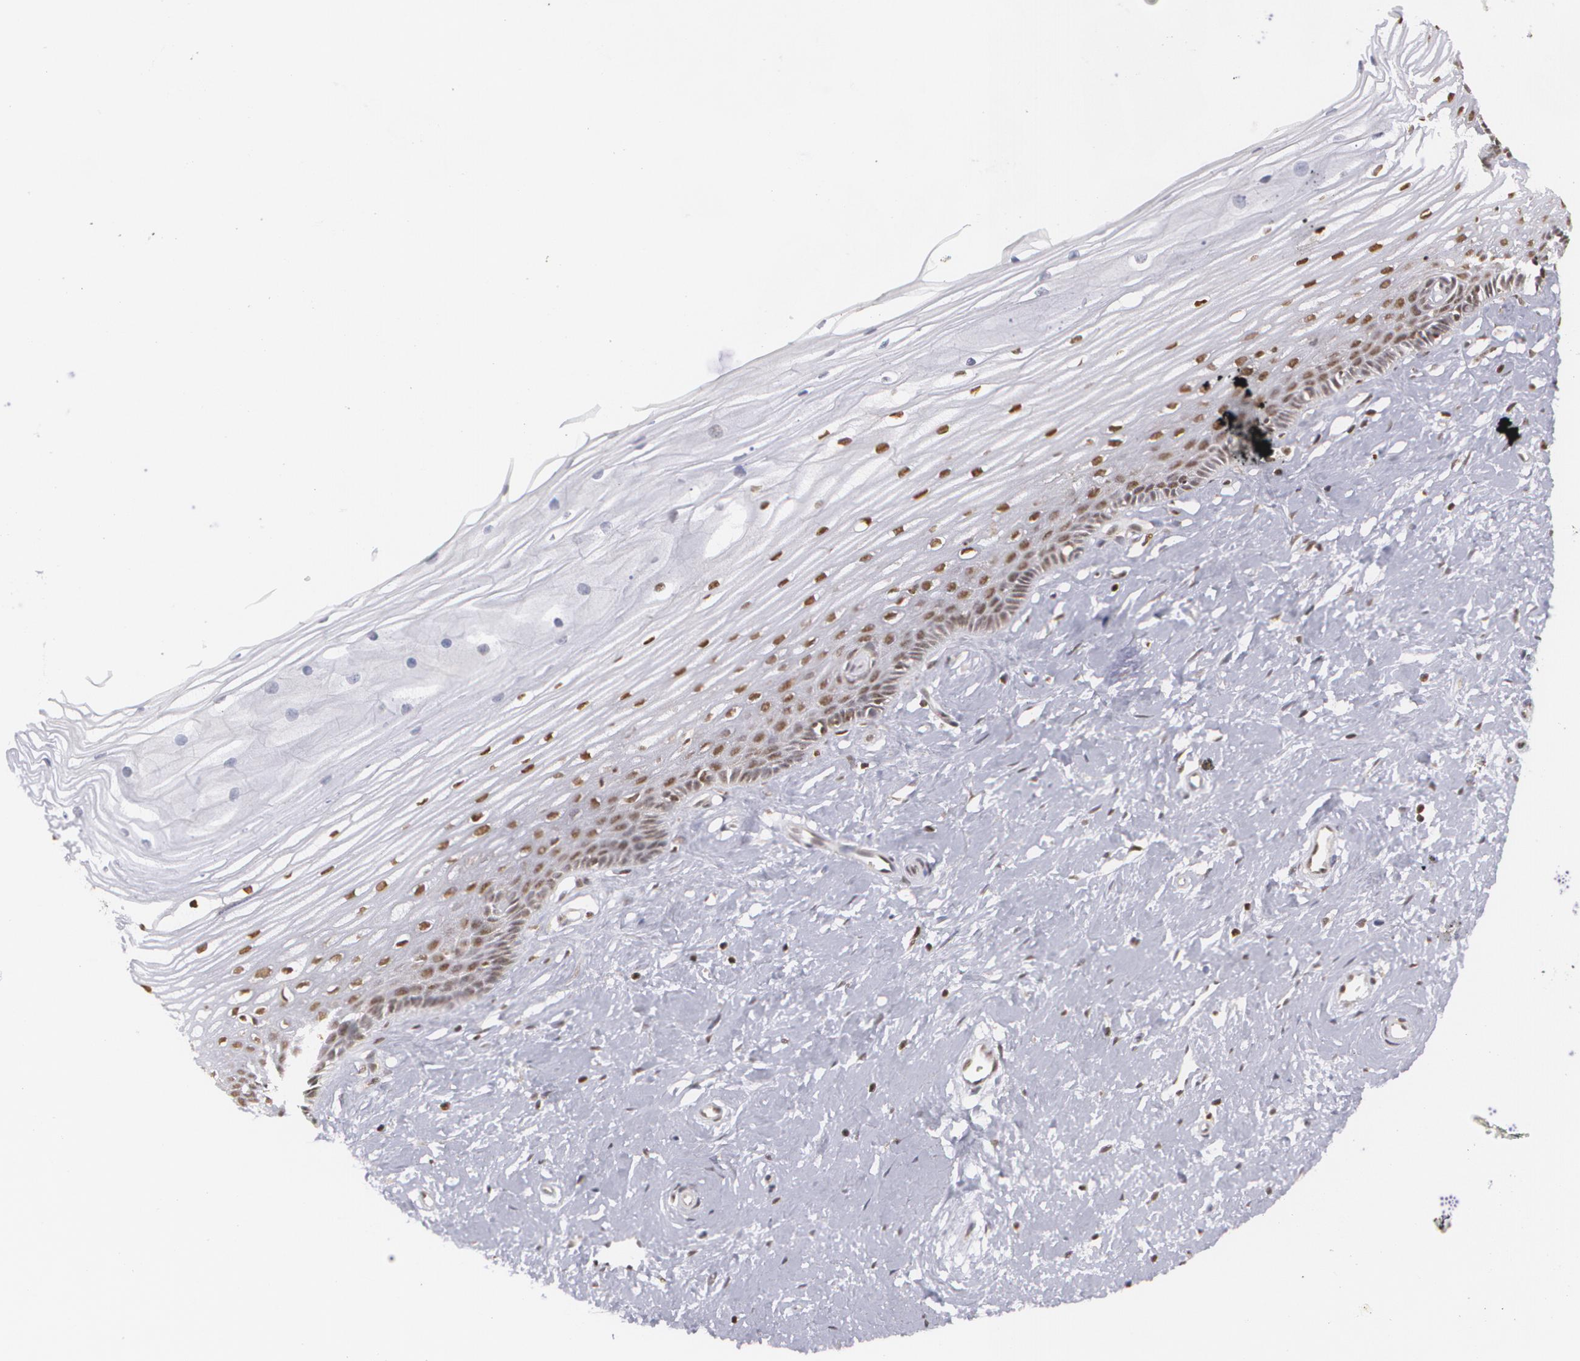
{"staining": {"intensity": "moderate", "quantity": ">75%", "location": "nuclear"}, "tissue": "cervix", "cell_type": "Glandular cells", "image_type": "normal", "snomed": [{"axis": "morphology", "description": "Normal tissue, NOS"}, {"axis": "topography", "description": "Cervix"}], "caption": "Immunohistochemistry (IHC) staining of normal cervix, which exhibits medium levels of moderate nuclear expression in about >75% of glandular cells indicating moderate nuclear protein expression. The staining was performed using DAB (3,3'-diaminobenzidine) (brown) for protein detection and nuclei were counterstained in hematoxylin (blue).", "gene": "MXD1", "patient": {"sex": "female", "age": 40}}